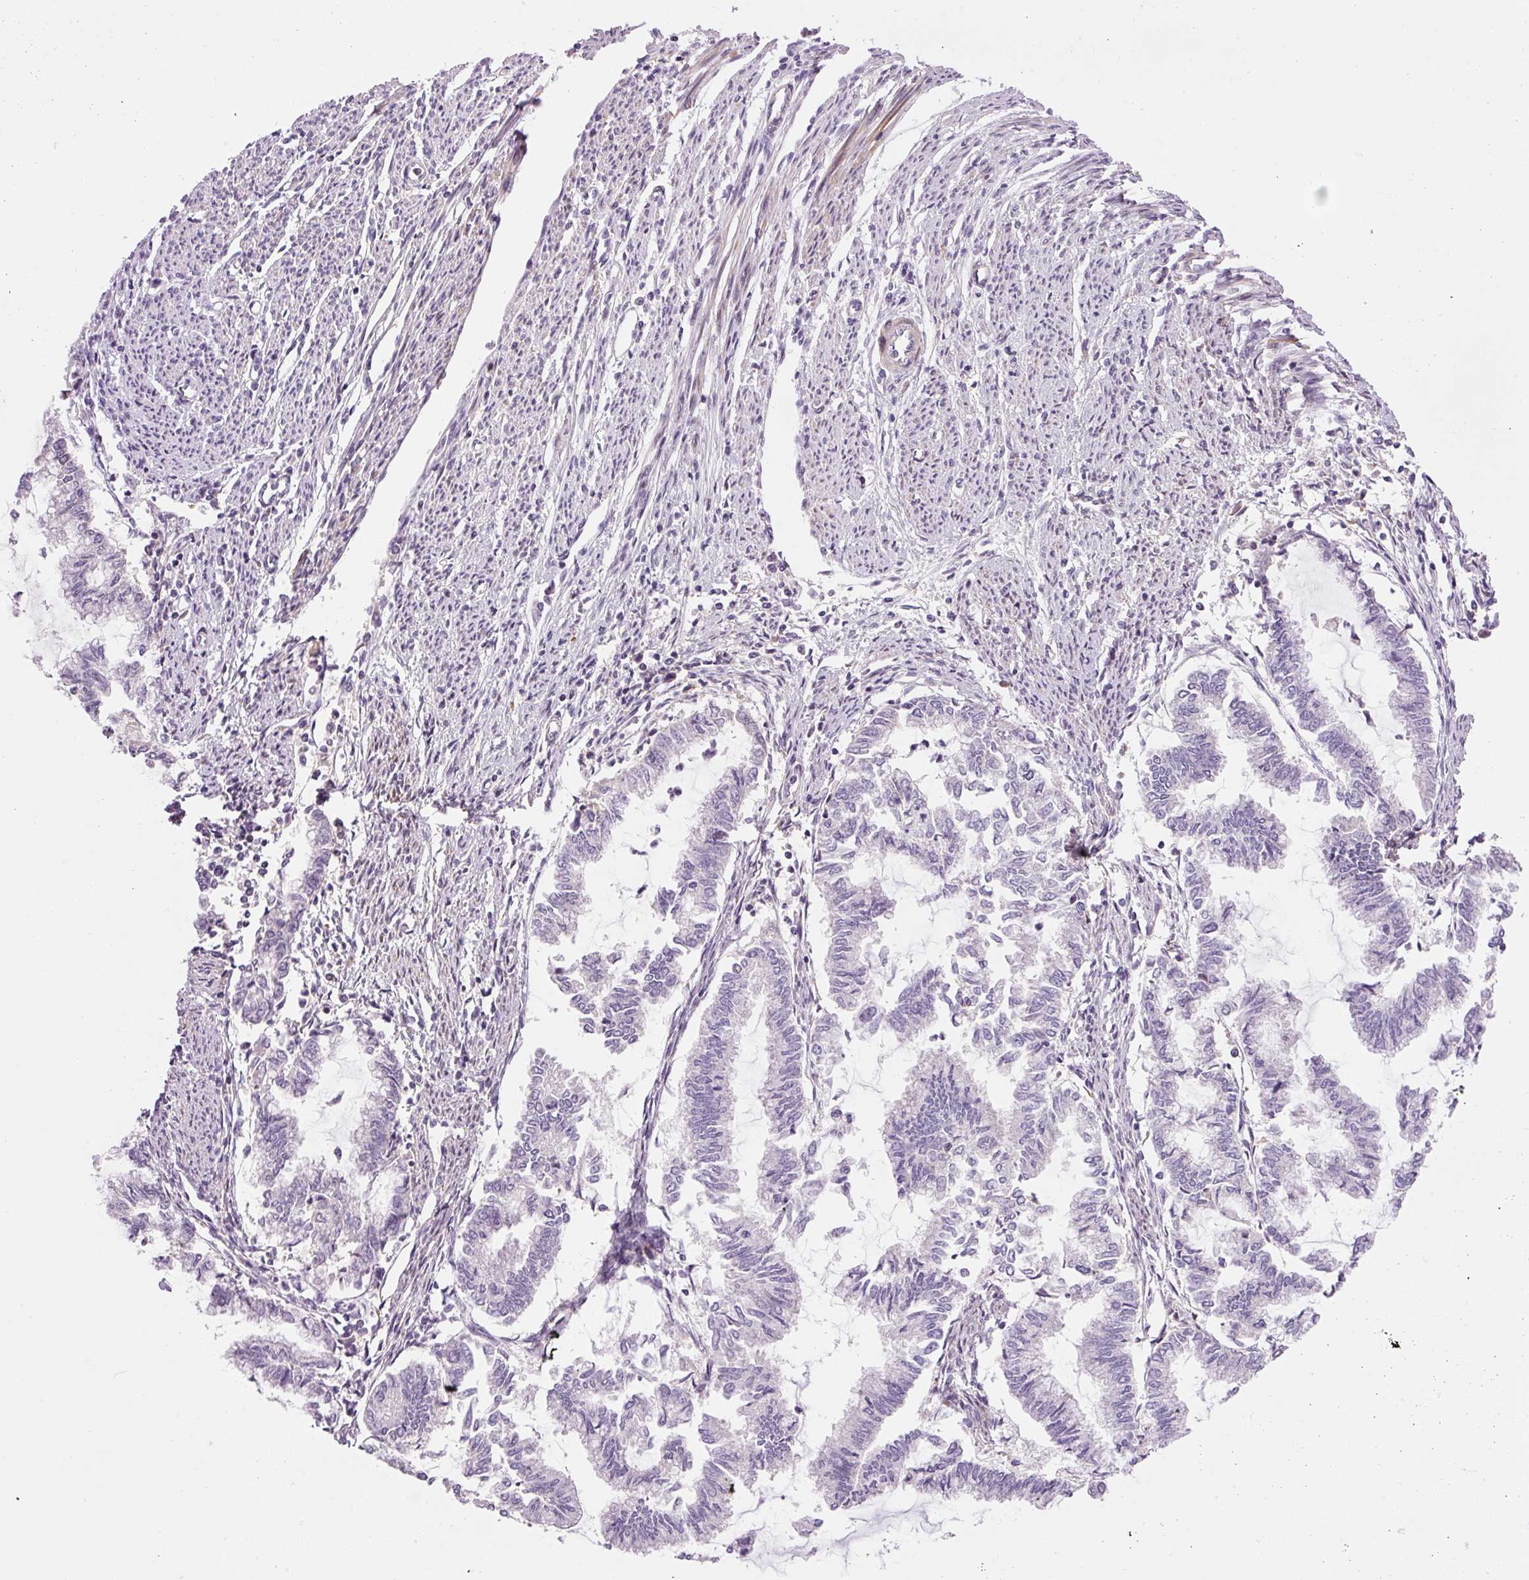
{"staining": {"intensity": "negative", "quantity": "none", "location": "none"}, "tissue": "endometrial cancer", "cell_type": "Tumor cells", "image_type": "cancer", "snomed": [{"axis": "morphology", "description": "Adenocarcinoma, NOS"}, {"axis": "topography", "description": "Endometrium"}], "caption": "Tumor cells show no significant protein staining in endometrial cancer (adenocarcinoma).", "gene": "HNF1A", "patient": {"sex": "female", "age": 79}}